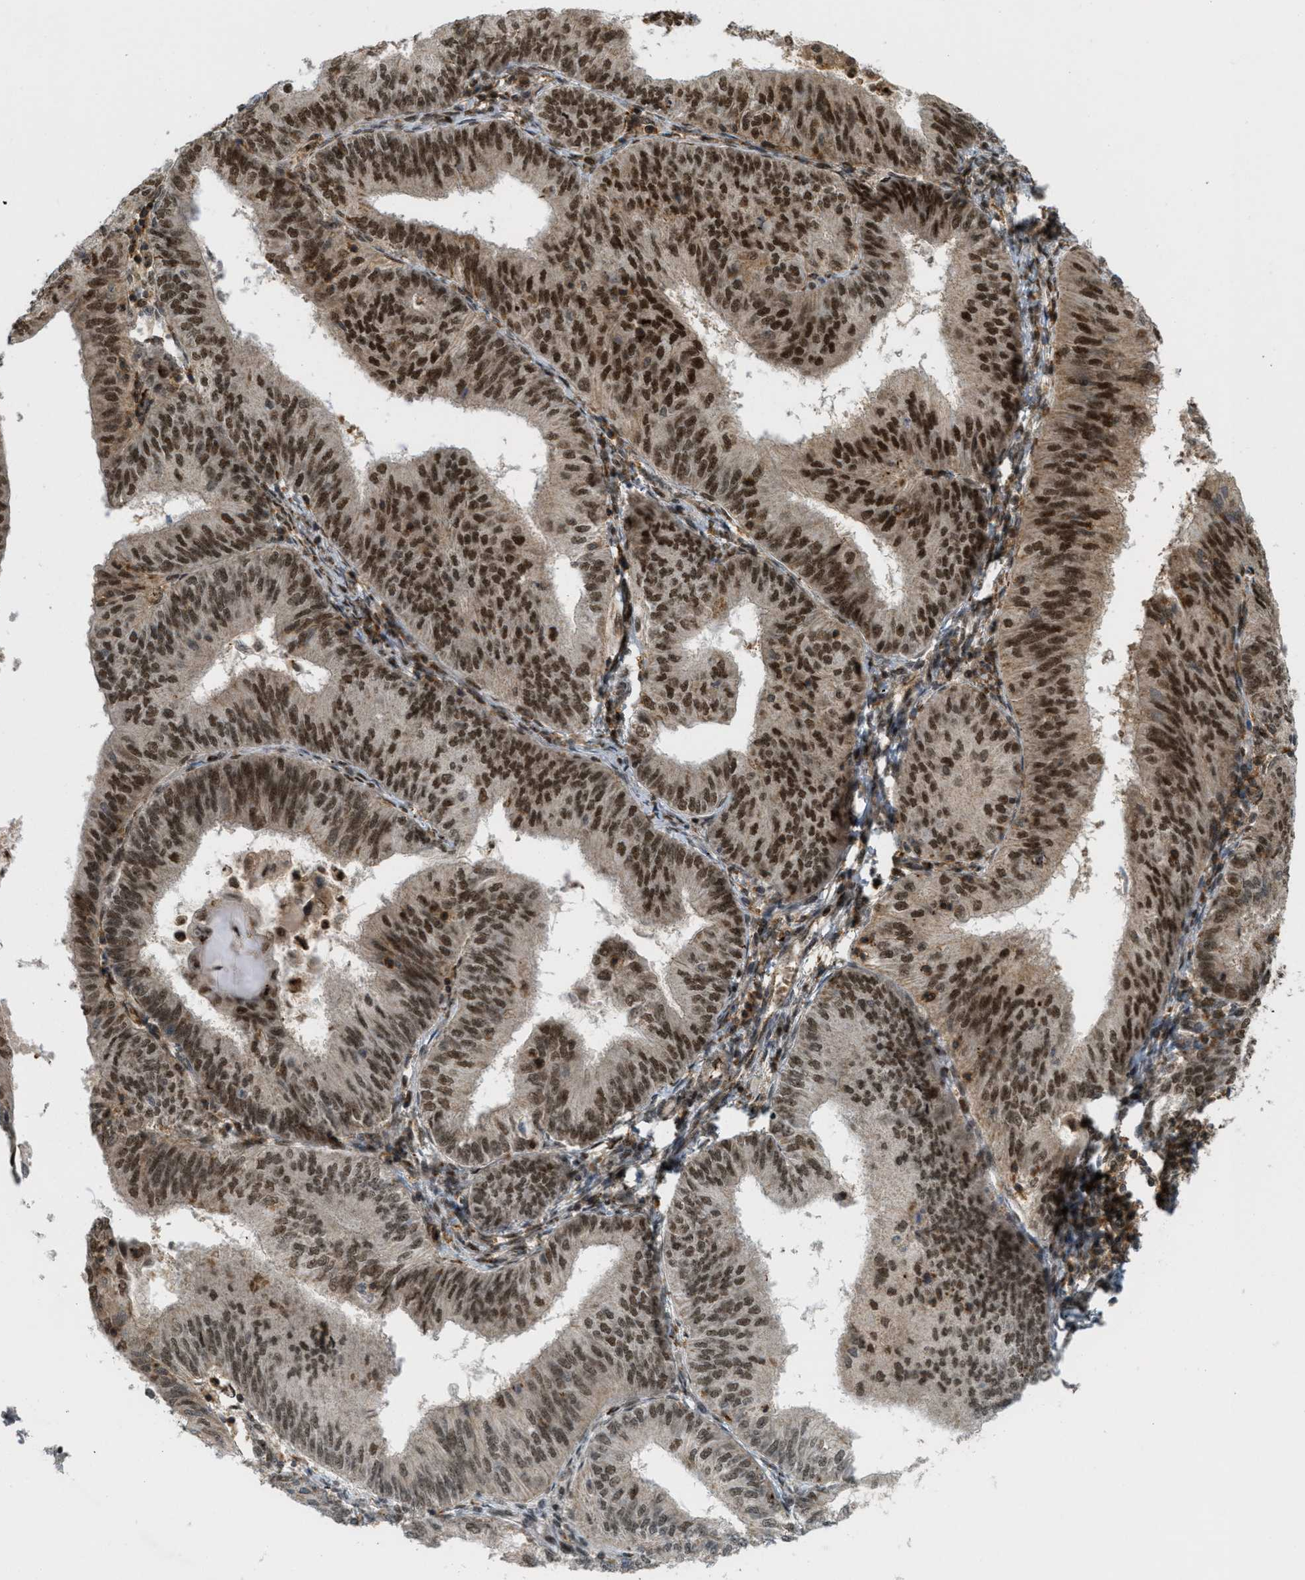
{"staining": {"intensity": "strong", "quantity": ">75%", "location": "cytoplasmic/membranous,nuclear"}, "tissue": "endometrial cancer", "cell_type": "Tumor cells", "image_type": "cancer", "snomed": [{"axis": "morphology", "description": "Adenocarcinoma, NOS"}, {"axis": "topography", "description": "Endometrium"}], "caption": "Brown immunohistochemical staining in human endometrial cancer (adenocarcinoma) reveals strong cytoplasmic/membranous and nuclear positivity in about >75% of tumor cells.", "gene": "TLK1", "patient": {"sex": "female", "age": 58}}